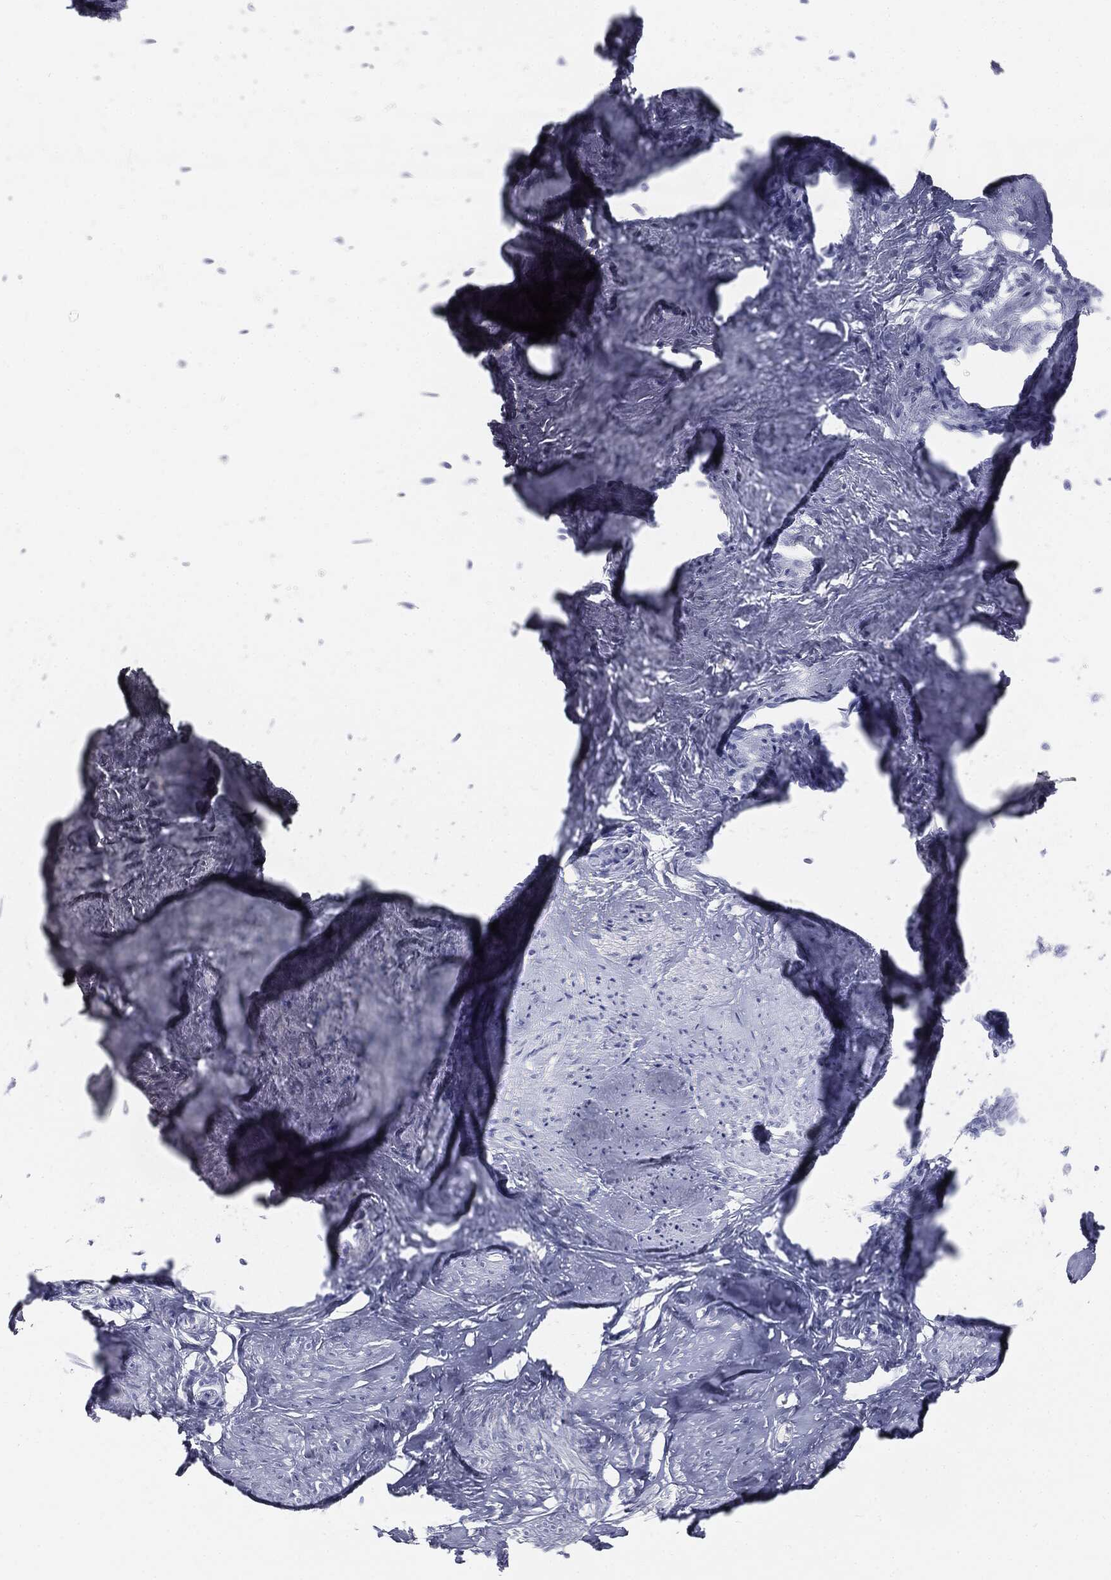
{"staining": {"intensity": "negative", "quantity": "none", "location": "none"}, "tissue": "smooth muscle", "cell_type": "Smooth muscle cells", "image_type": "normal", "snomed": [{"axis": "morphology", "description": "Normal tissue, NOS"}, {"axis": "topography", "description": "Smooth muscle"}], "caption": "The image displays no staining of smooth muscle cells in benign smooth muscle. (DAB immunohistochemistry (IHC) with hematoxylin counter stain).", "gene": "MUC5AC", "patient": {"sex": "female", "age": 48}}